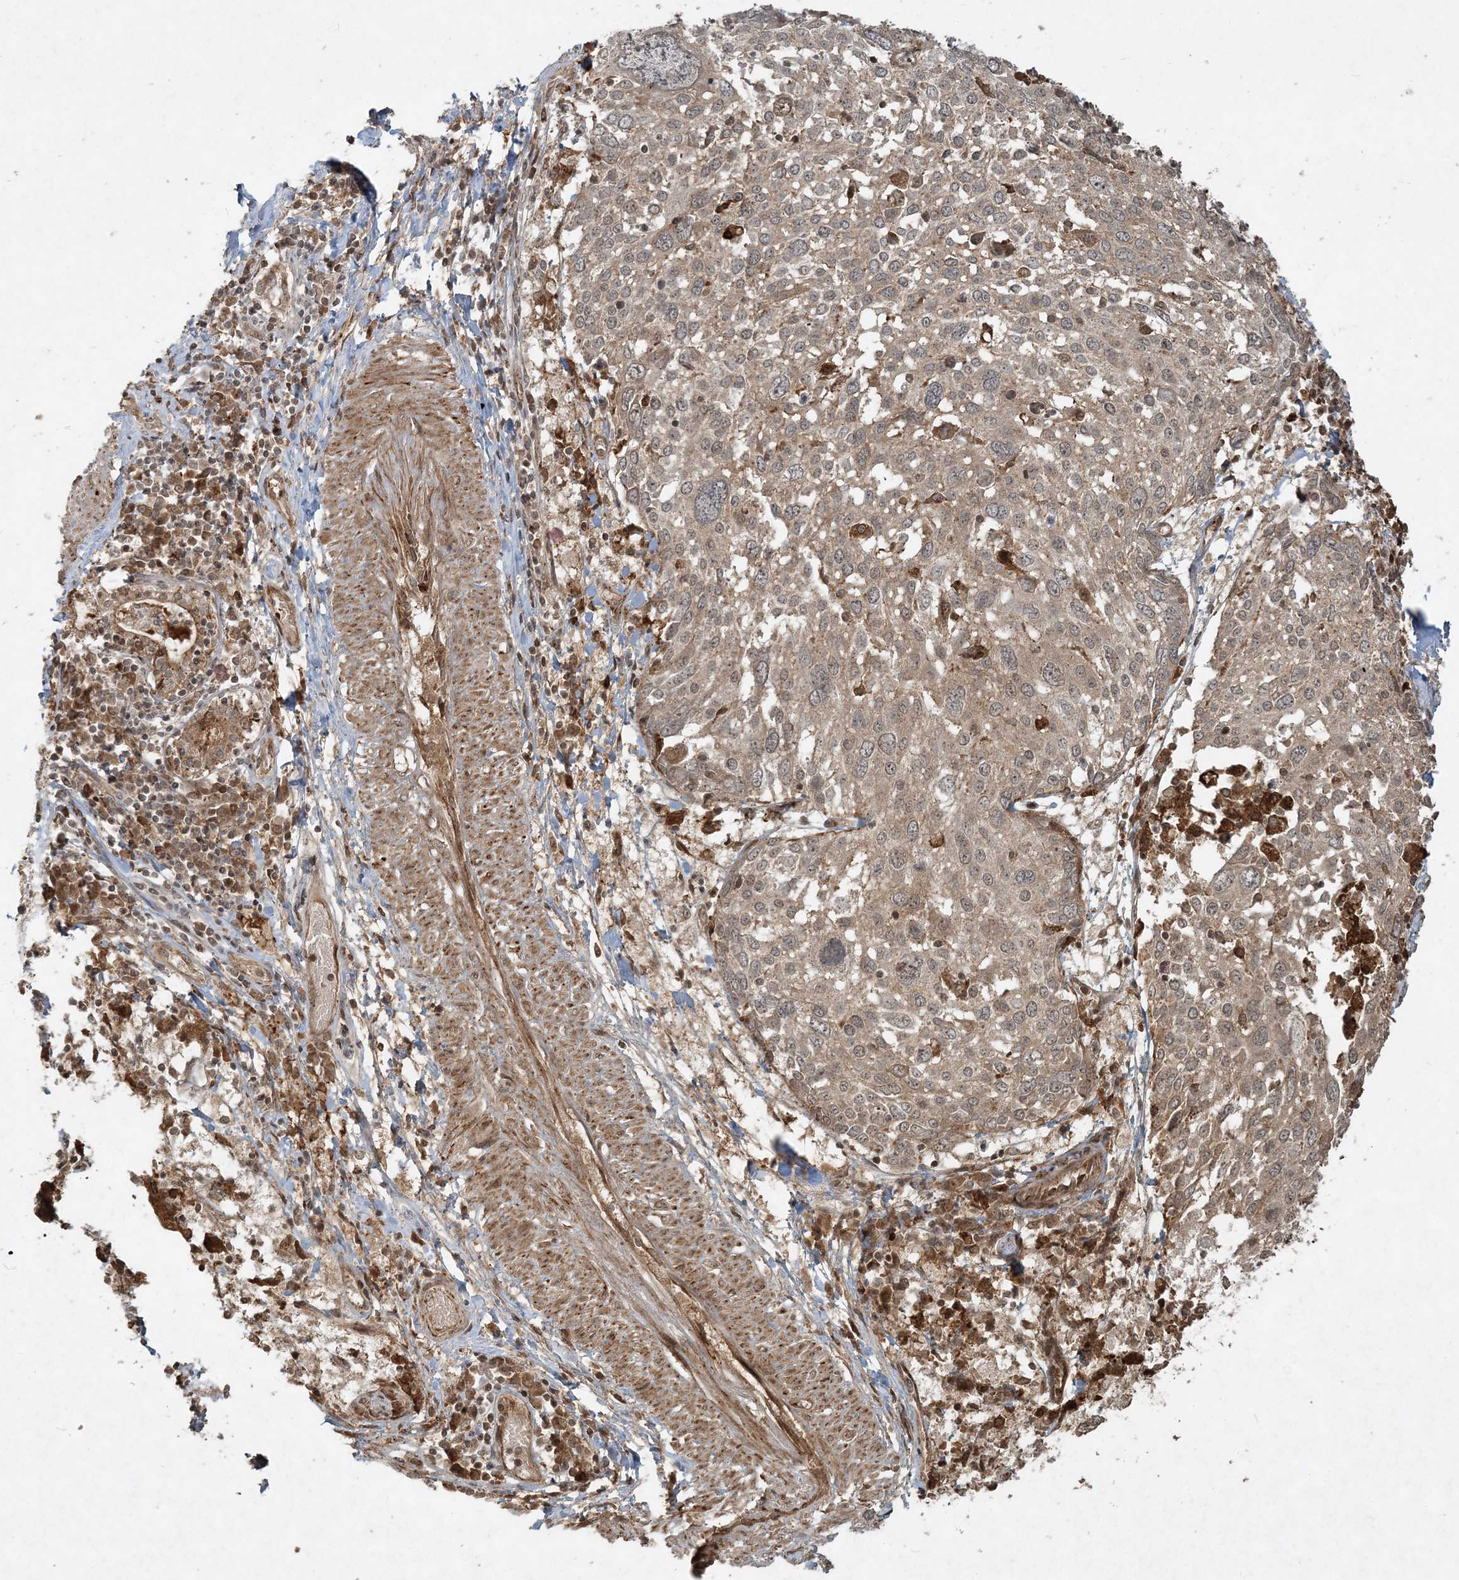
{"staining": {"intensity": "weak", "quantity": ">75%", "location": "cytoplasmic/membranous"}, "tissue": "lung cancer", "cell_type": "Tumor cells", "image_type": "cancer", "snomed": [{"axis": "morphology", "description": "Squamous cell carcinoma, NOS"}, {"axis": "topography", "description": "Lung"}], "caption": "Immunohistochemical staining of squamous cell carcinoma (lung) reveals low levels of weak cytoplasmic/membranous protein staining in about >75% of tumor cells.", "gene": "NARS1", "patient": {"sex": "male", "age": 65}}